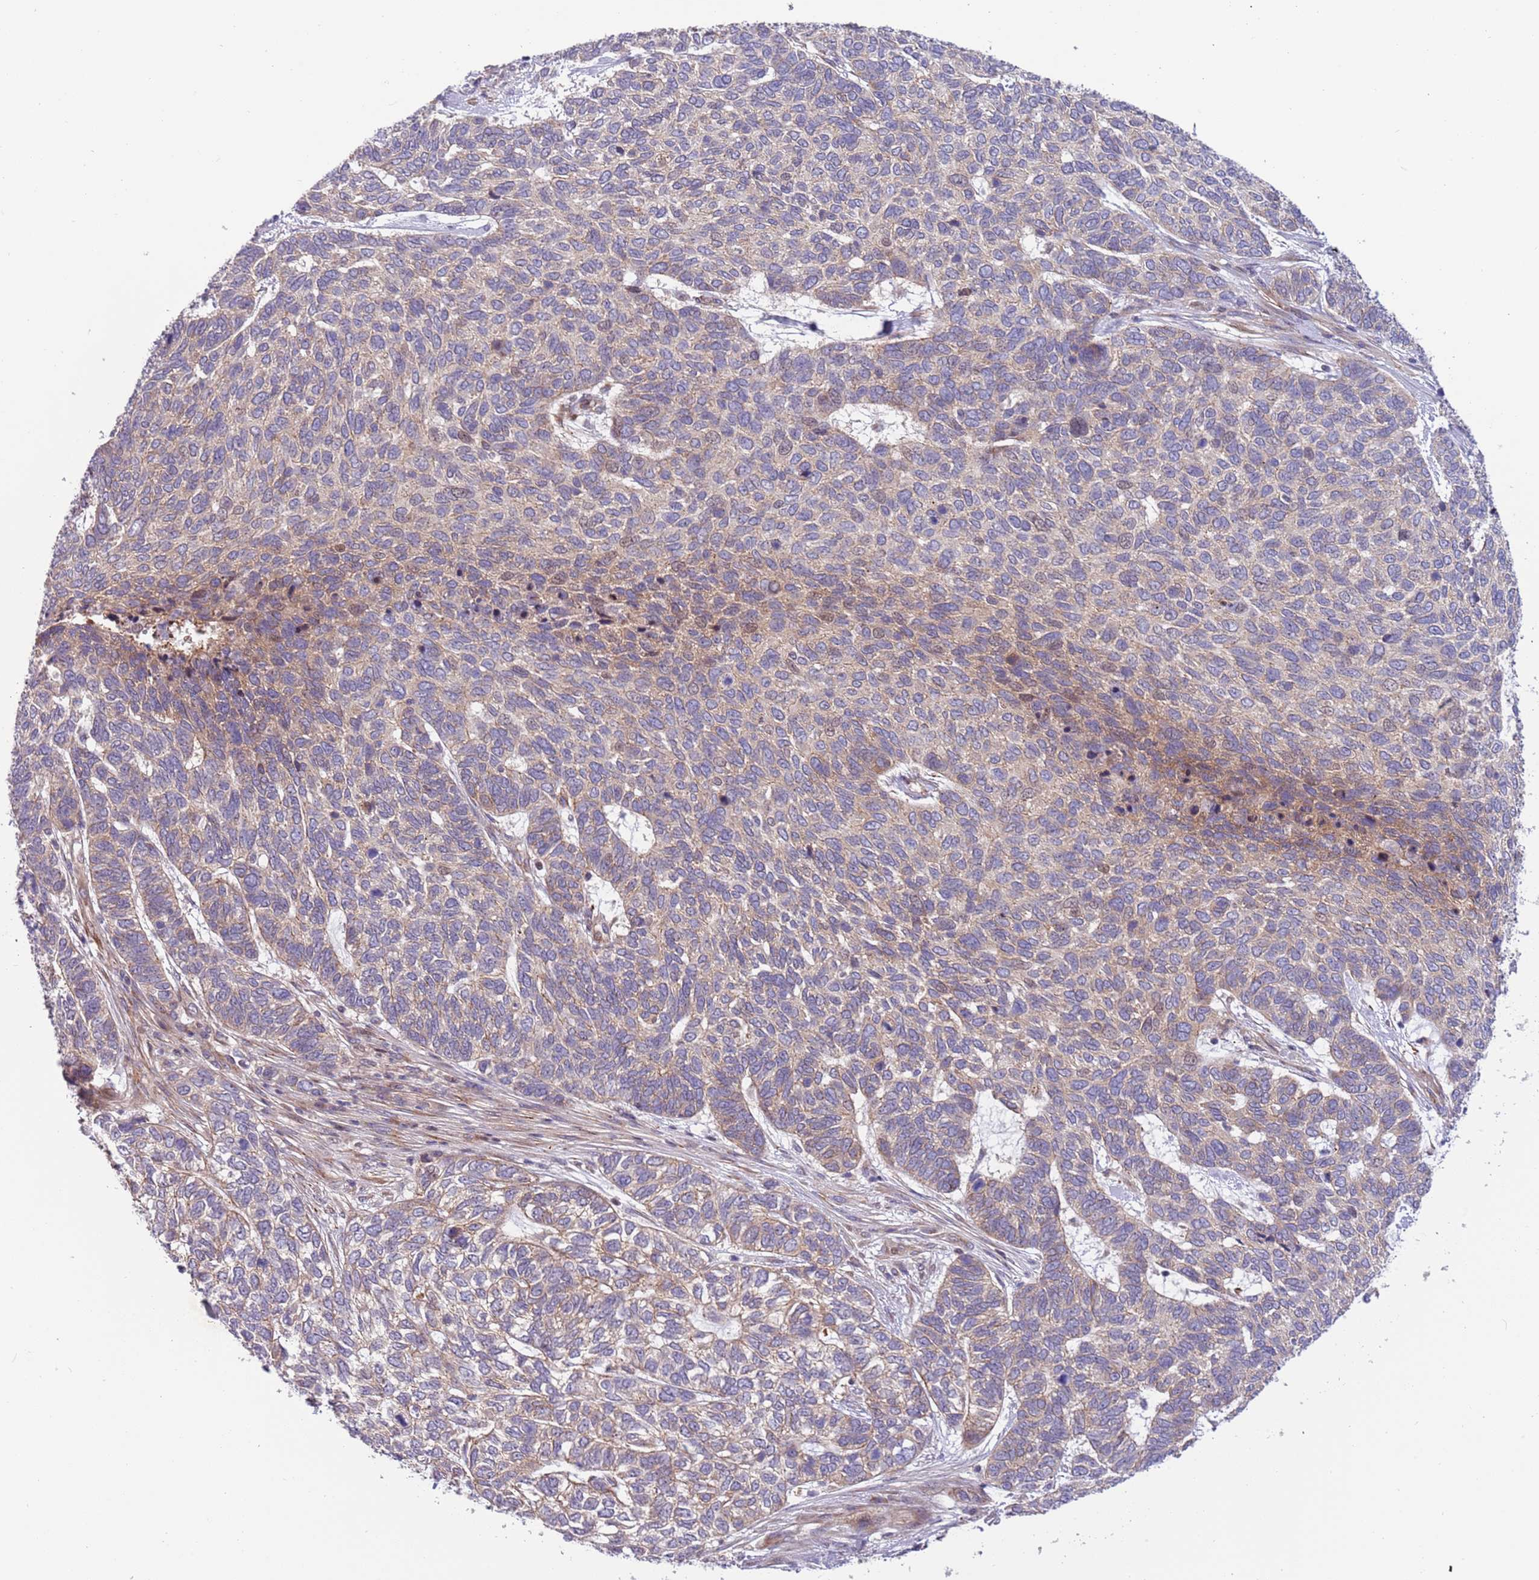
{"staining": {"intensity": "weak", "quantity": "25%-75%", "location": "cytoplasmic/membranous"}, "tissue": "skin cancer", "cell_type": "Tumor cells", "image_type": "cancer", "snomed": [{"axis": "morphology", "description": "Basal cell carcinoma"}, {"axis": "topography", "description": "Skin"}], "caption": "This micrograph shows basal cell carcinoma (skin) stained with IHC to label a protein in brown. The cytoplasmic/membranous of tumor cells show weak positivity for the protein. Nuclei are counter-stained blue.", "gene": "ITGB6", "patient": {"sex": "female", "age": 65}}